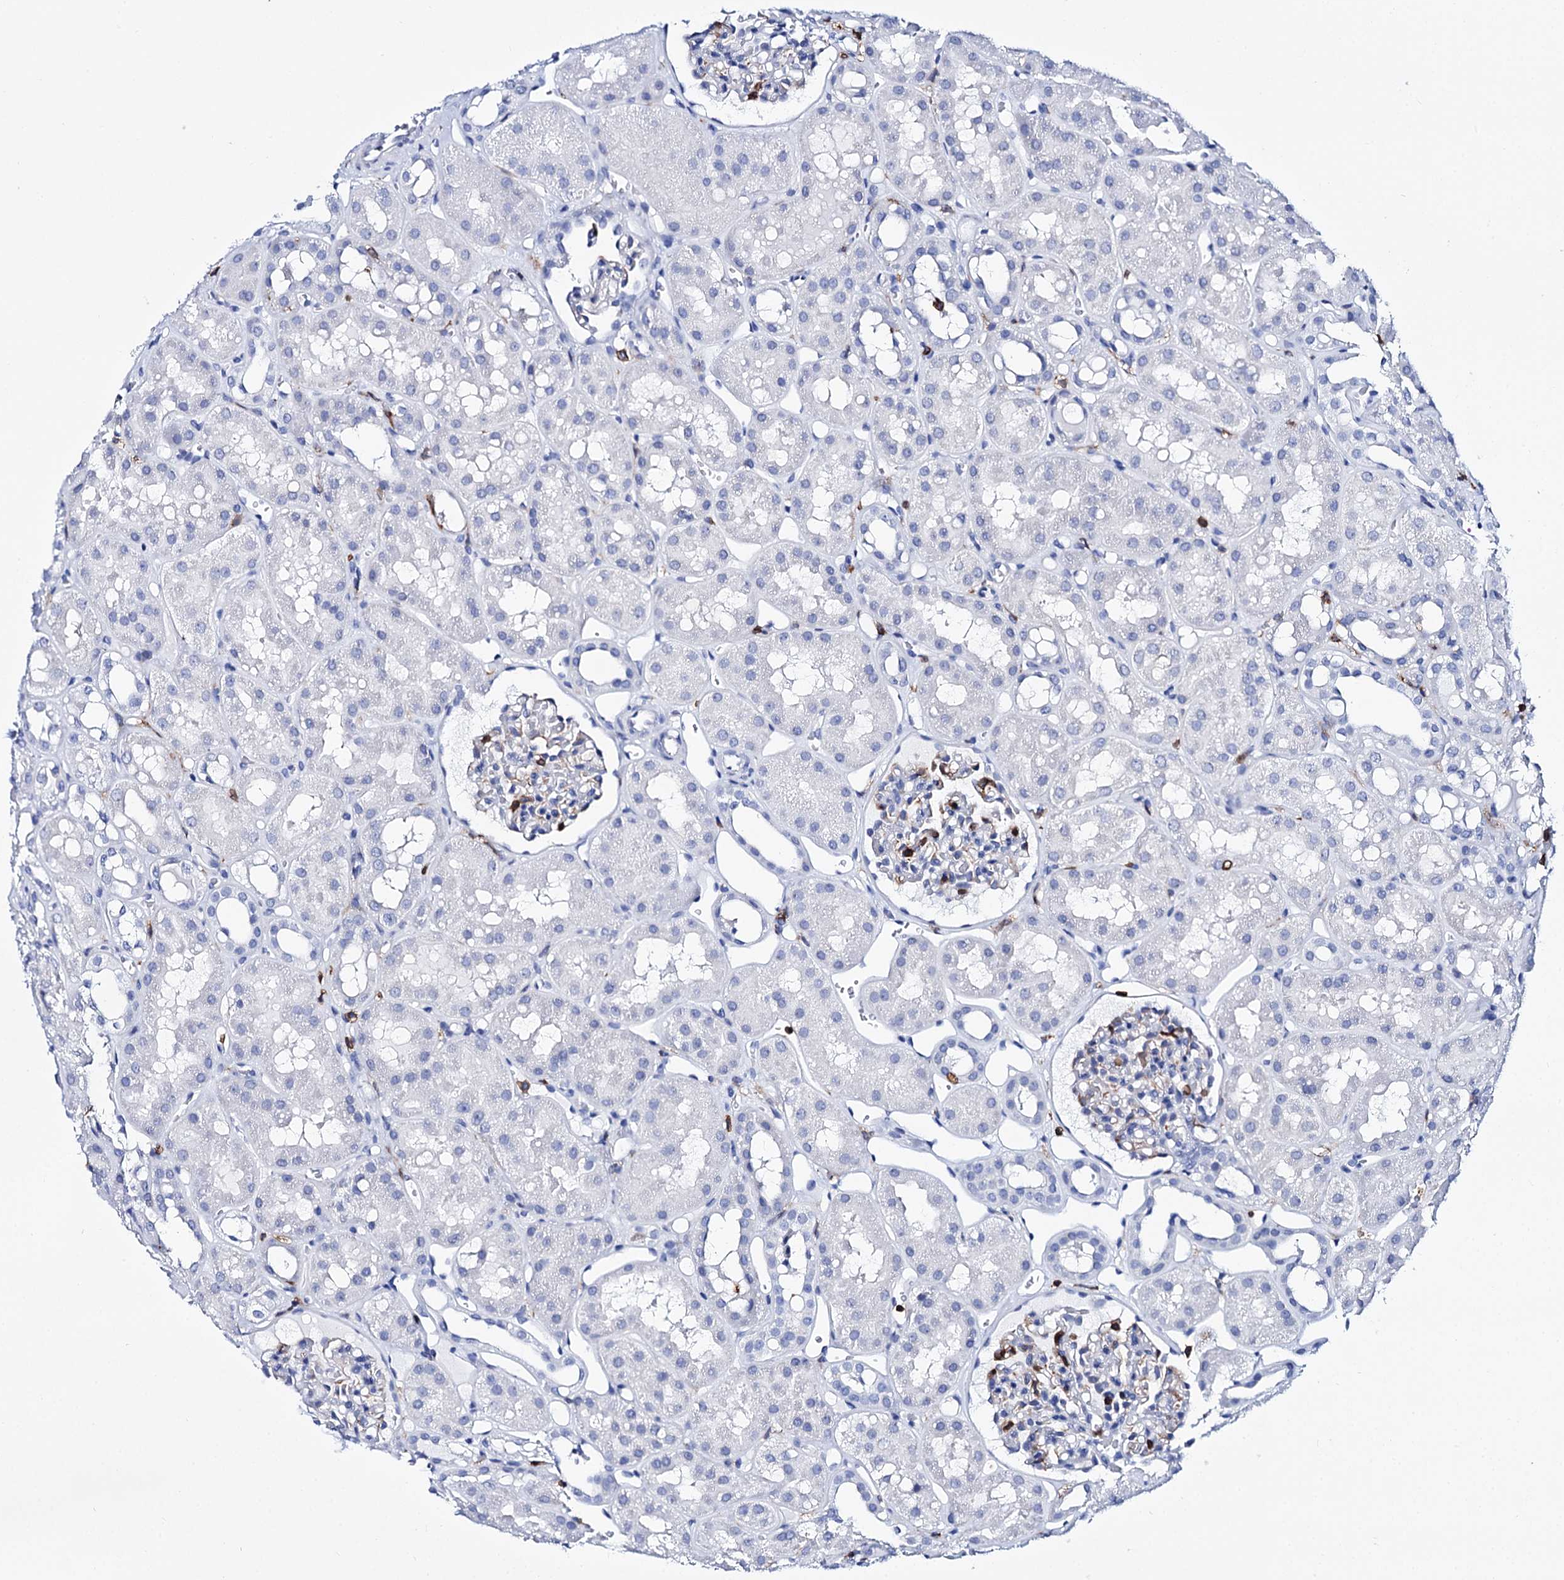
{"staining": {"intensity": "negative", "quantity": "none", "location": "none"}, "tissue": "kidney", "cell_type": "Cells in glomeruli", "image_type": "normal", "snomed": [{"axis": "morphology", "description": "Normal tissue, NOS"}, {"axis": "topography", "description": "Kidney"}], "caption": "DAB immunohistochemical staining of benign kidney demonstrates no significant expression in cells in glomeruli. (Stains: DAB IHC with hematoxylin counter stain, Microscopy: brightfield microscopy at high magnification).", "gene": "DEF6", "patient": {"sex": "male", "age": 16}}